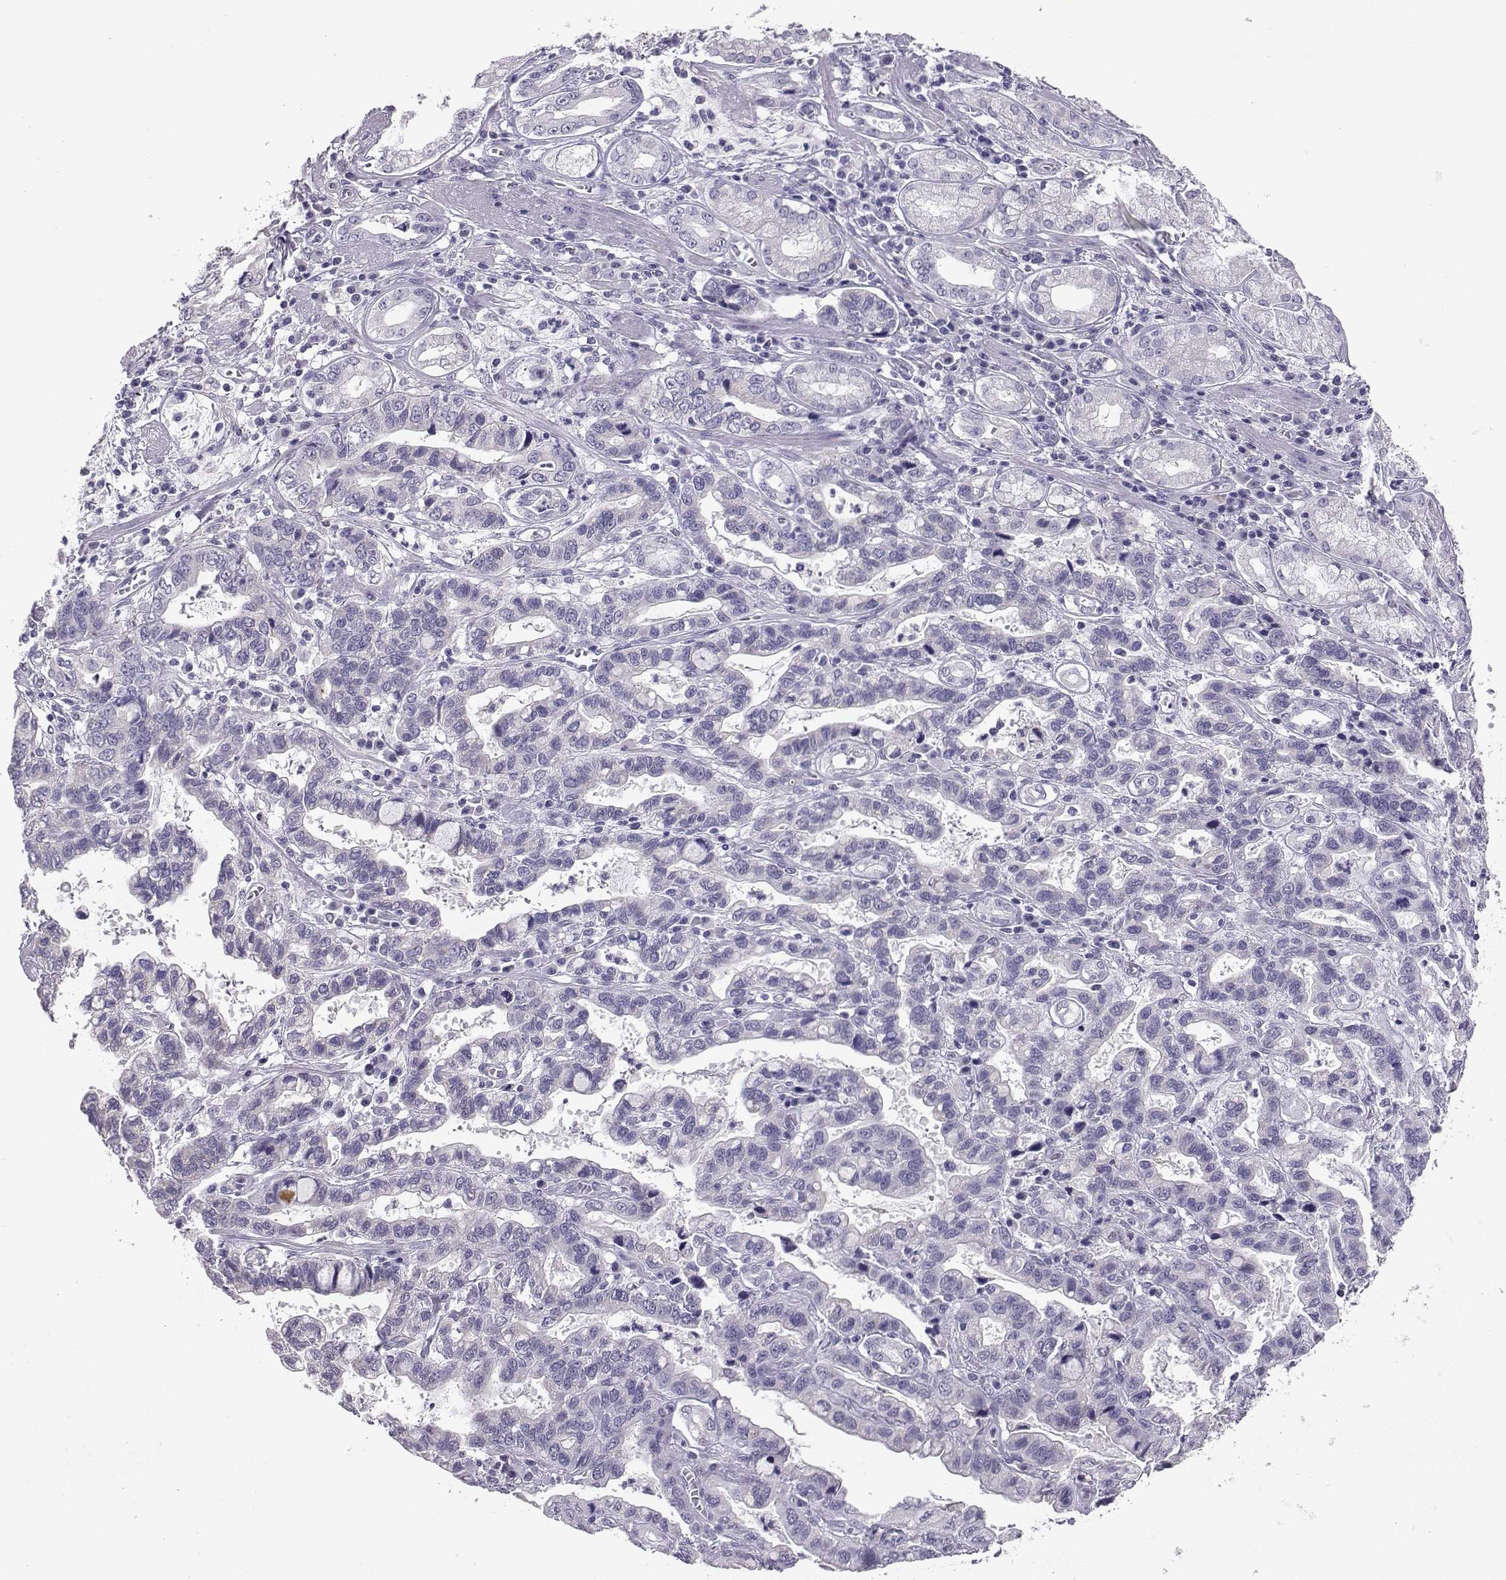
{"staining": {"intensity": "negative", "quantity": "none", "location": "none"}, "tissue": "stomach cancer", "cell_type": "Tumor cells", "image_type": "cancer", "snomed": [{"axis": "morphology", "description": "Adenocarcinoma, NOS"}, {"axis": "topography", "description": "Stomach, lower"}], "caption": "Immunohistochemistry (IHC) of stomach cancer reveals no staining in tumor cells.", "gene": "TBR1", "patient": {"sex": "female", "age": 76}}